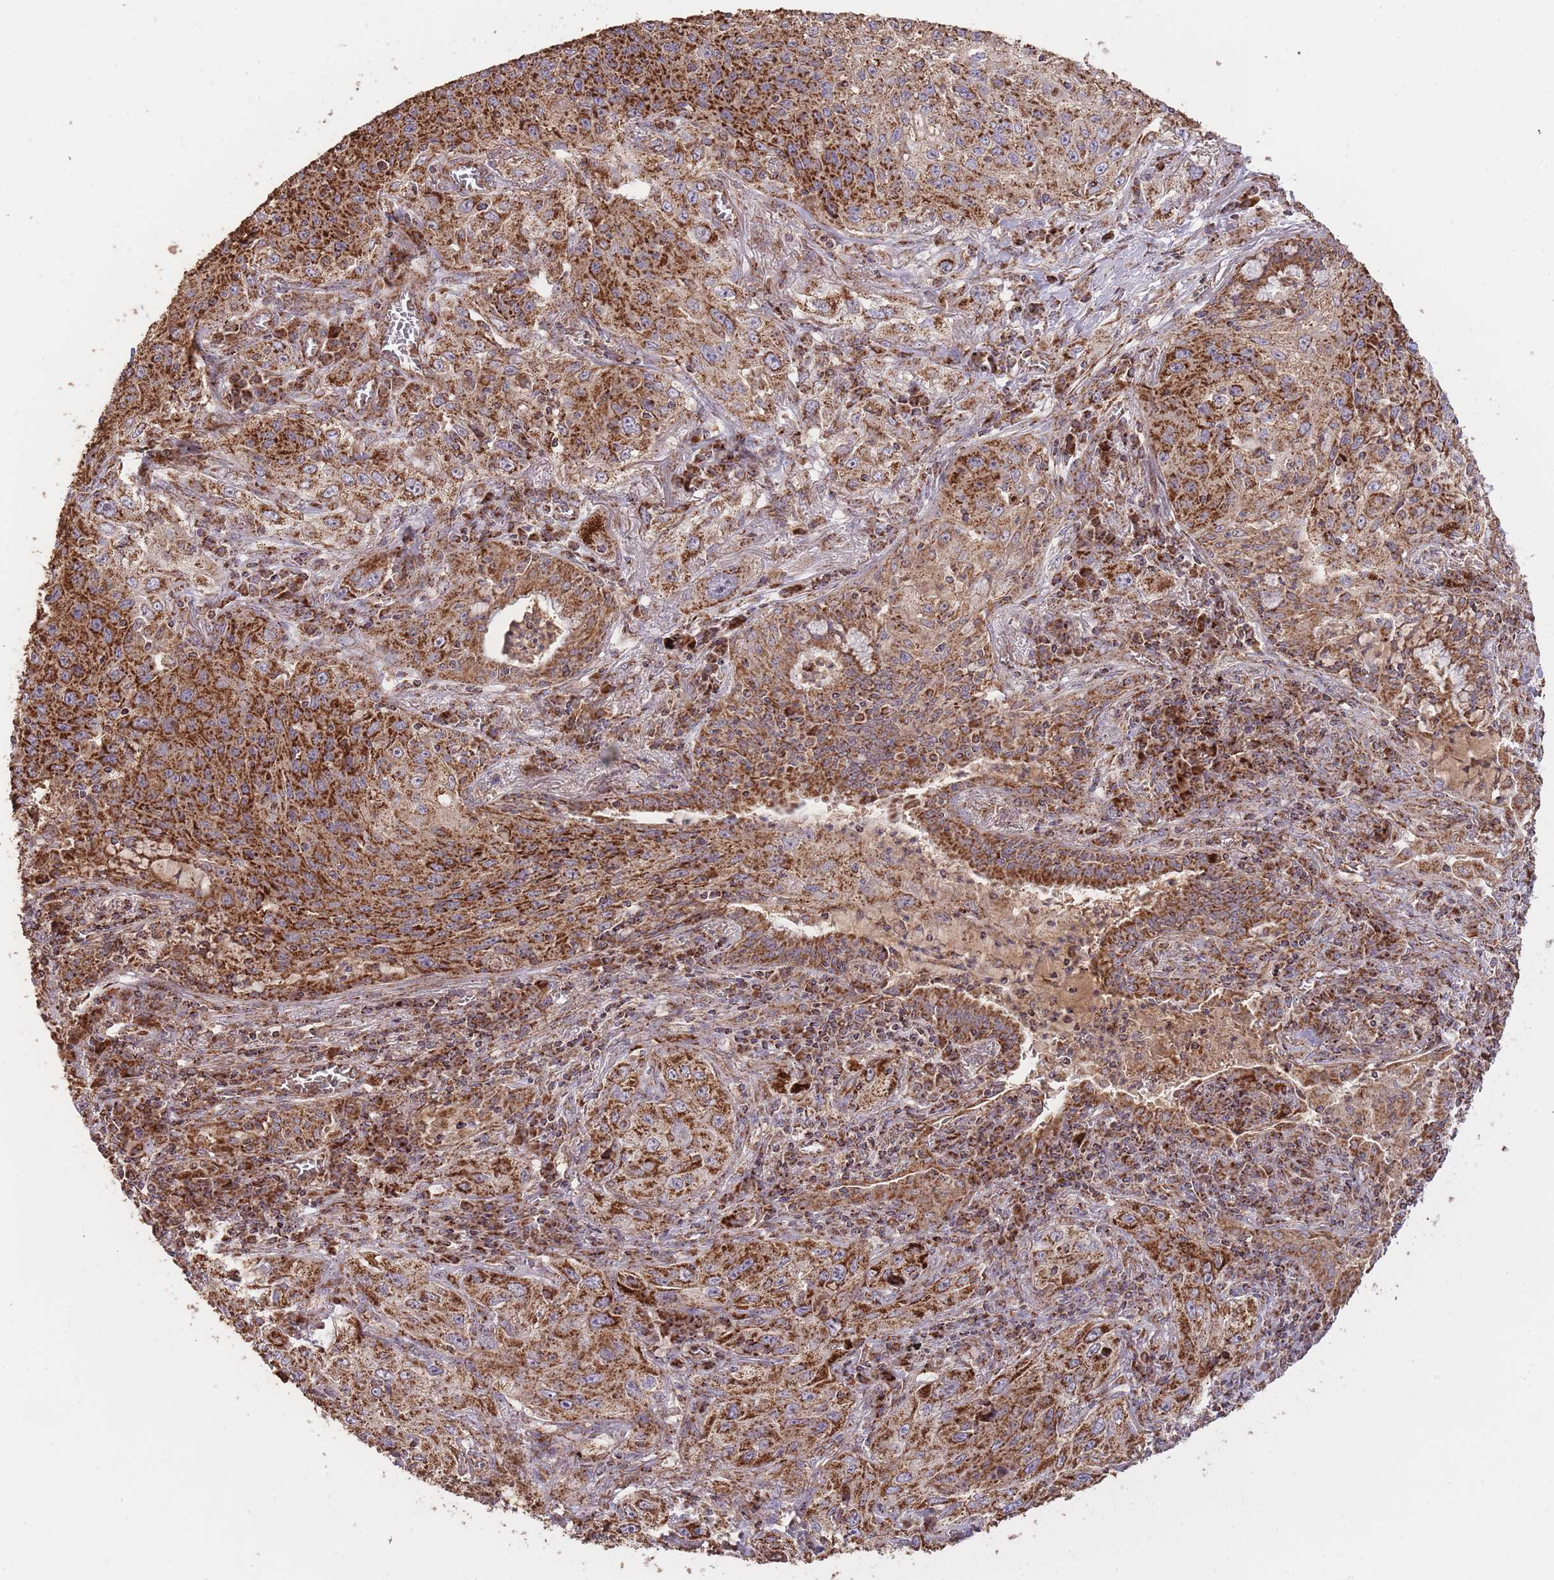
{"staining": {"intensity": "strong", "quantity": ">75%", "location": "cytoplasmic/membranous"}, "tissue": "lung cancer", "cell_type": "Tumor cells", "image_type": "cancer", "snomed": [{"axis": "morphology", "description": "Squamous cell carcinoma, NOS"}, {"axis": "topography", "description": "Lung"}], "caption": "This is a micrograph of immunohistochemistry staining of lung cancer (squamous cell carcinoma), which shows strong positivity in the cytoplasmic/membranous of tumor cells.", "gene": "PREP", "patient": {"sex": "female", "age": 69}}